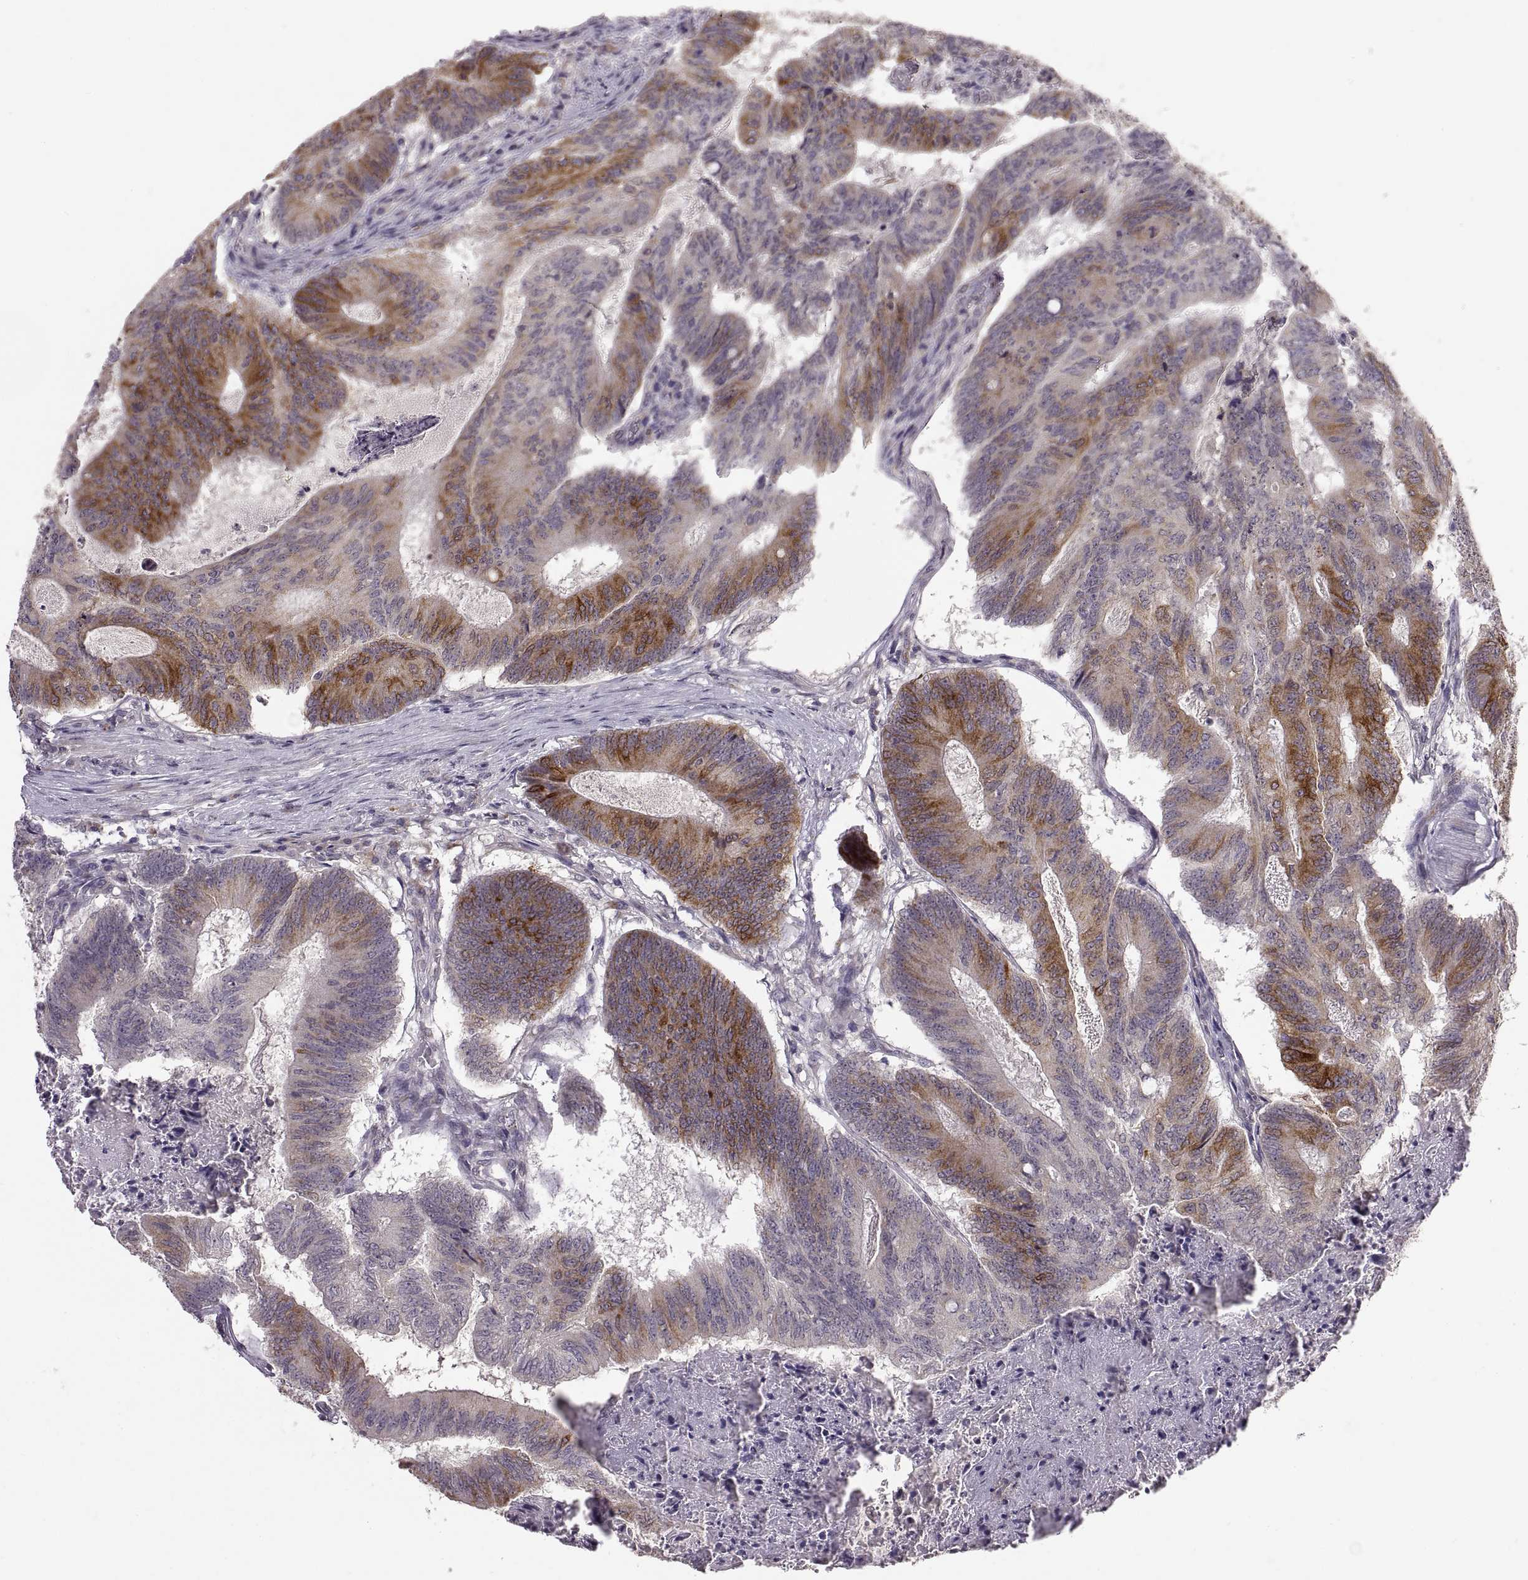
{"staining": {"intensity": "moderate", "quantity": "<25%", "location": "cytoplasmic/membranous"}, "tissue": "colorectal cancer", "cell_type": "Tumor cells", "image_type": "cancer", "snomed": [{"axis": "morphology", "description": "Adenocarcinoma, NOS"}, {"axis": "topography", "description": "Colon"}], "caption": "This is a histology image of immunohistochemistry (IHC) staining of colorectal adenocarcinoma, which shows moderate expression in the cytoplasmic/membranous of tumor cells.", "gene": "HMGCR", "patient": {"sex": "female", "age": 70}}